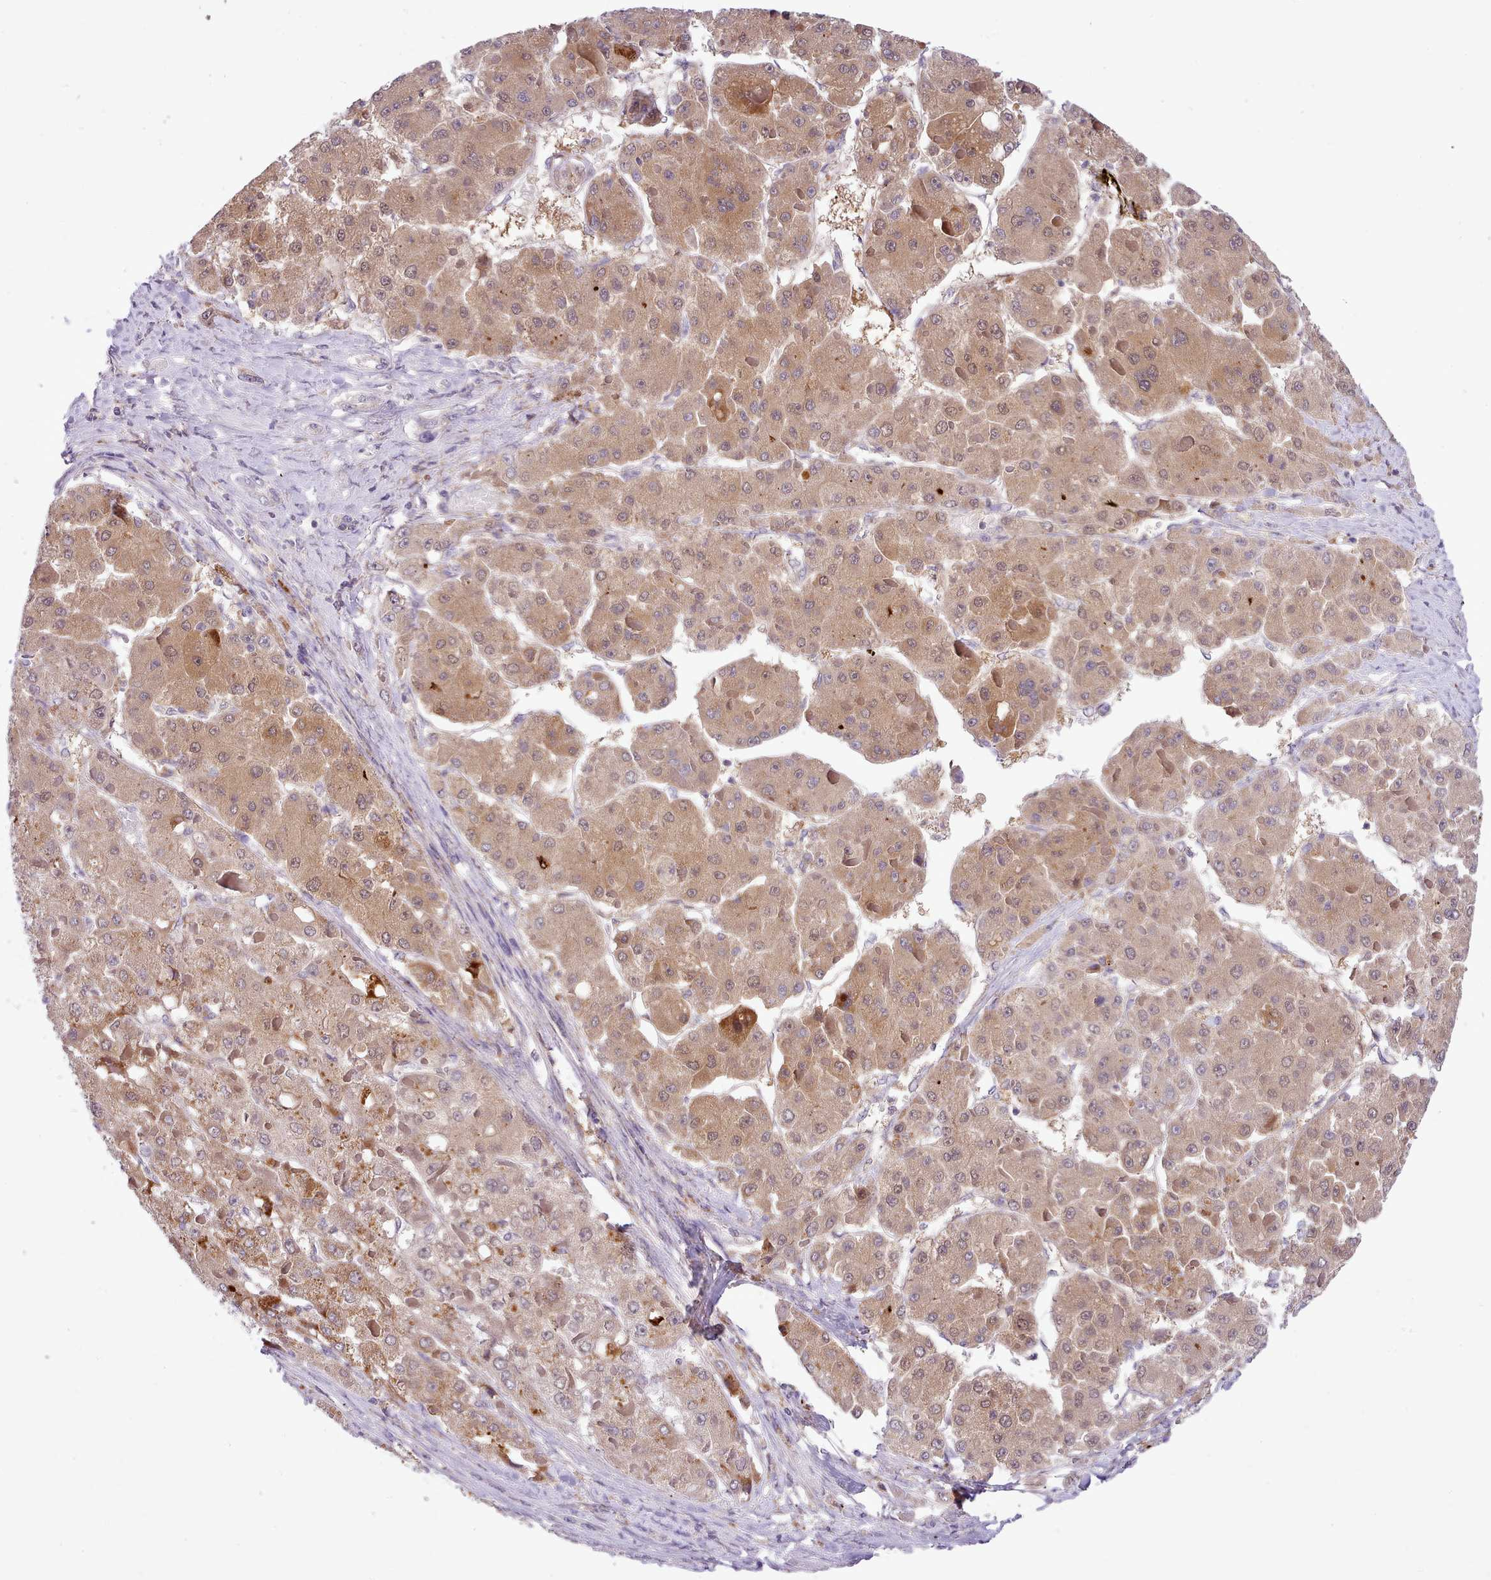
{"staining": {"intensity": "moderate", "quantity": ">75%", "location": "cytoplasmic/membranous"}, "tissue": "liver cancer", "cell_type": "Tumor cells", "image_type": "cancer", "snomed": [{"axis": "morphology", "description": "Carcinoma, Hepatocellular, NOS"}, {"axis": "topography", "description": "Liver"}], "caption": "Liver cancer stained with a protein marker displays moderate staining in tumor cells.", "gene": "FAM83E", "patient": {"sex": "female", "age": 73}}